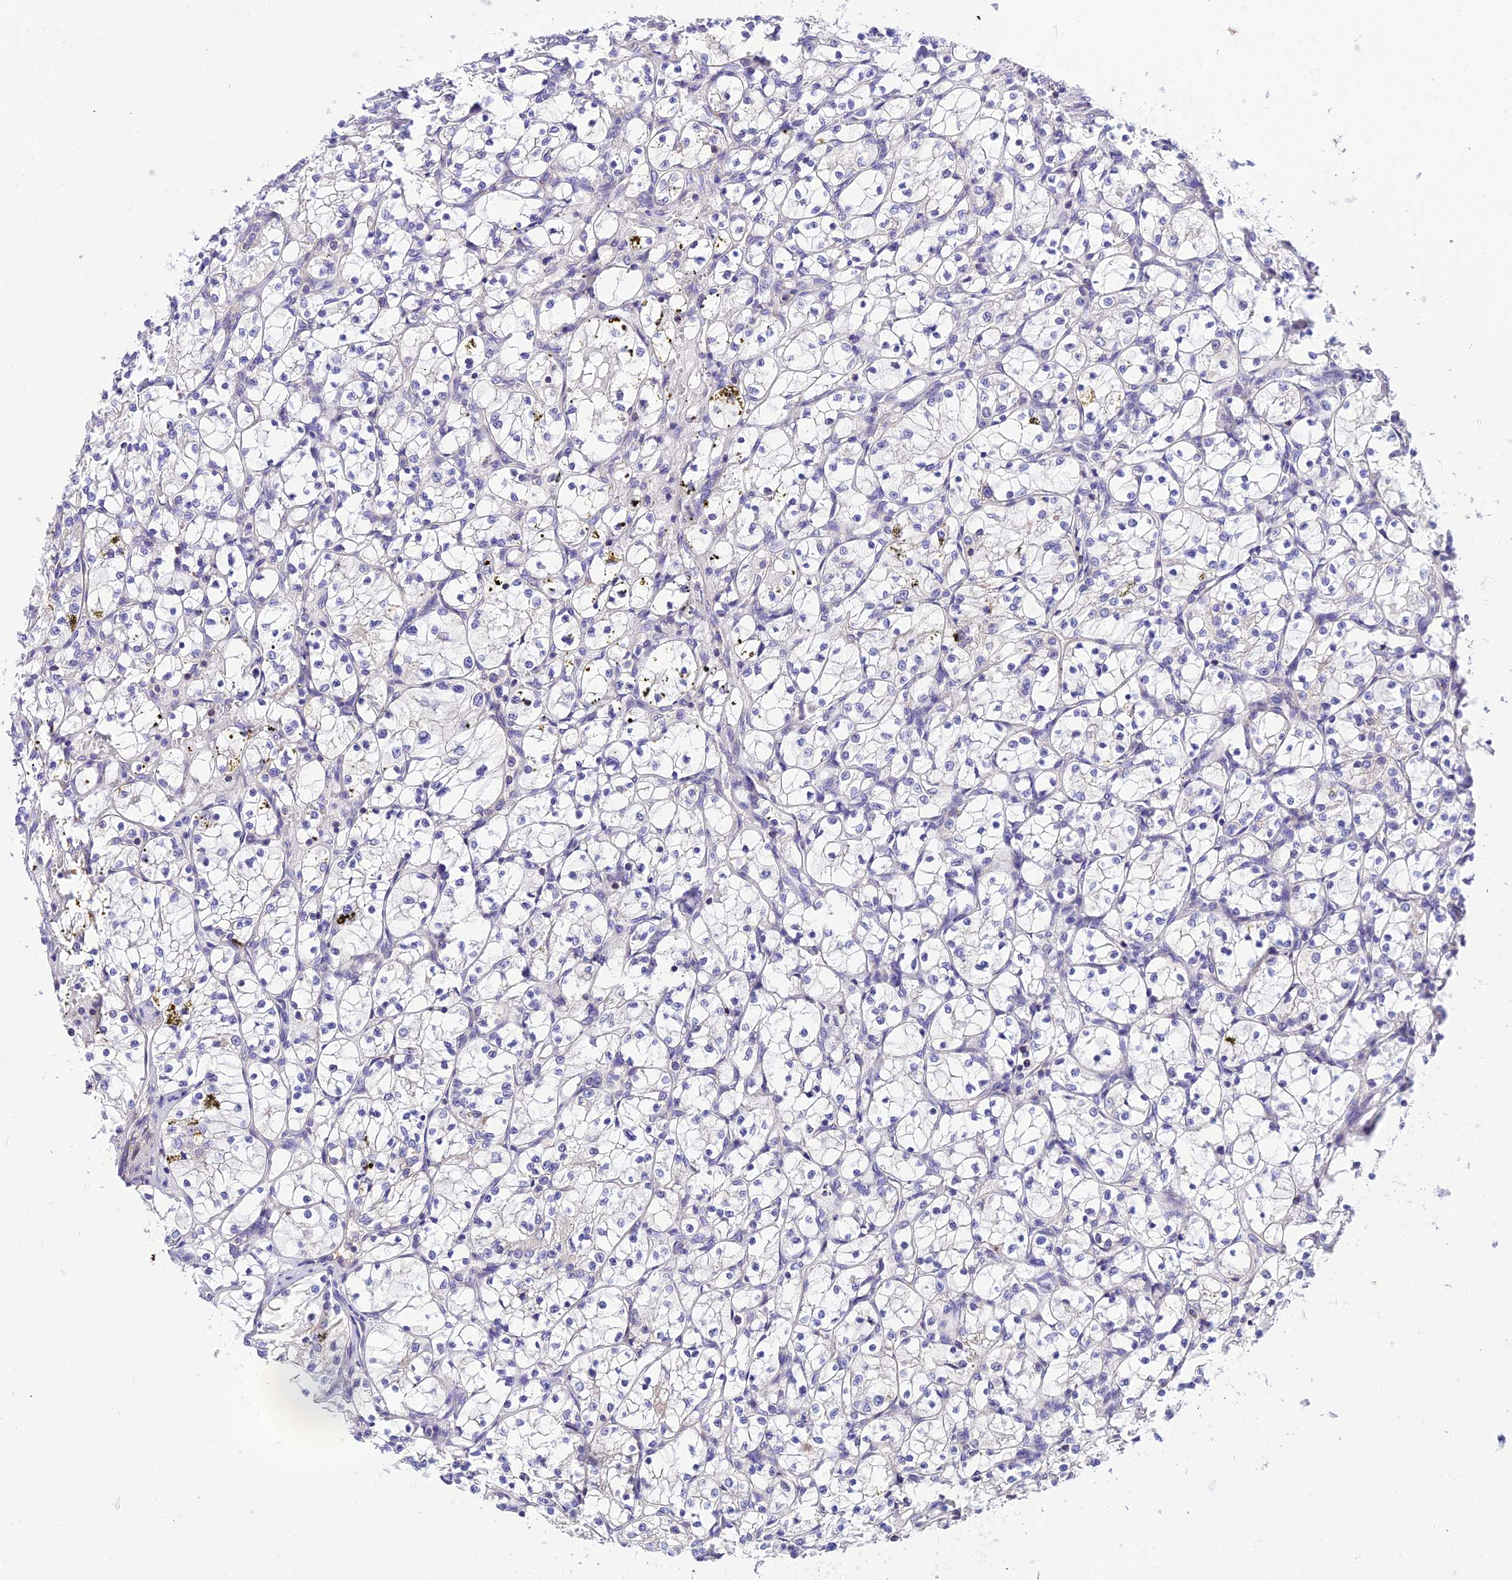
{"staining": {"intensity": "negative", "quantity": "none", "location": "none"}, "tissue": "renal cancer", "cell_type": "Tumor cells", "image_type": "cancer", "snomed": [{"axis": "morphology", "description": "Adenocarcinoma, NOS"}, {"axis": "topography", "description": "Kidney"}], "caption": "Immunohistochemistry of renal cancer exhibits no expression in tumor cells. (Stains: DAB immunohistochemistry (IHC) with hematoxylin counter stain, Microscopy: brightfield microscopy at high magnification).", "gene": "C6orf132", "patient": {"sex": "female", "age": 69}}